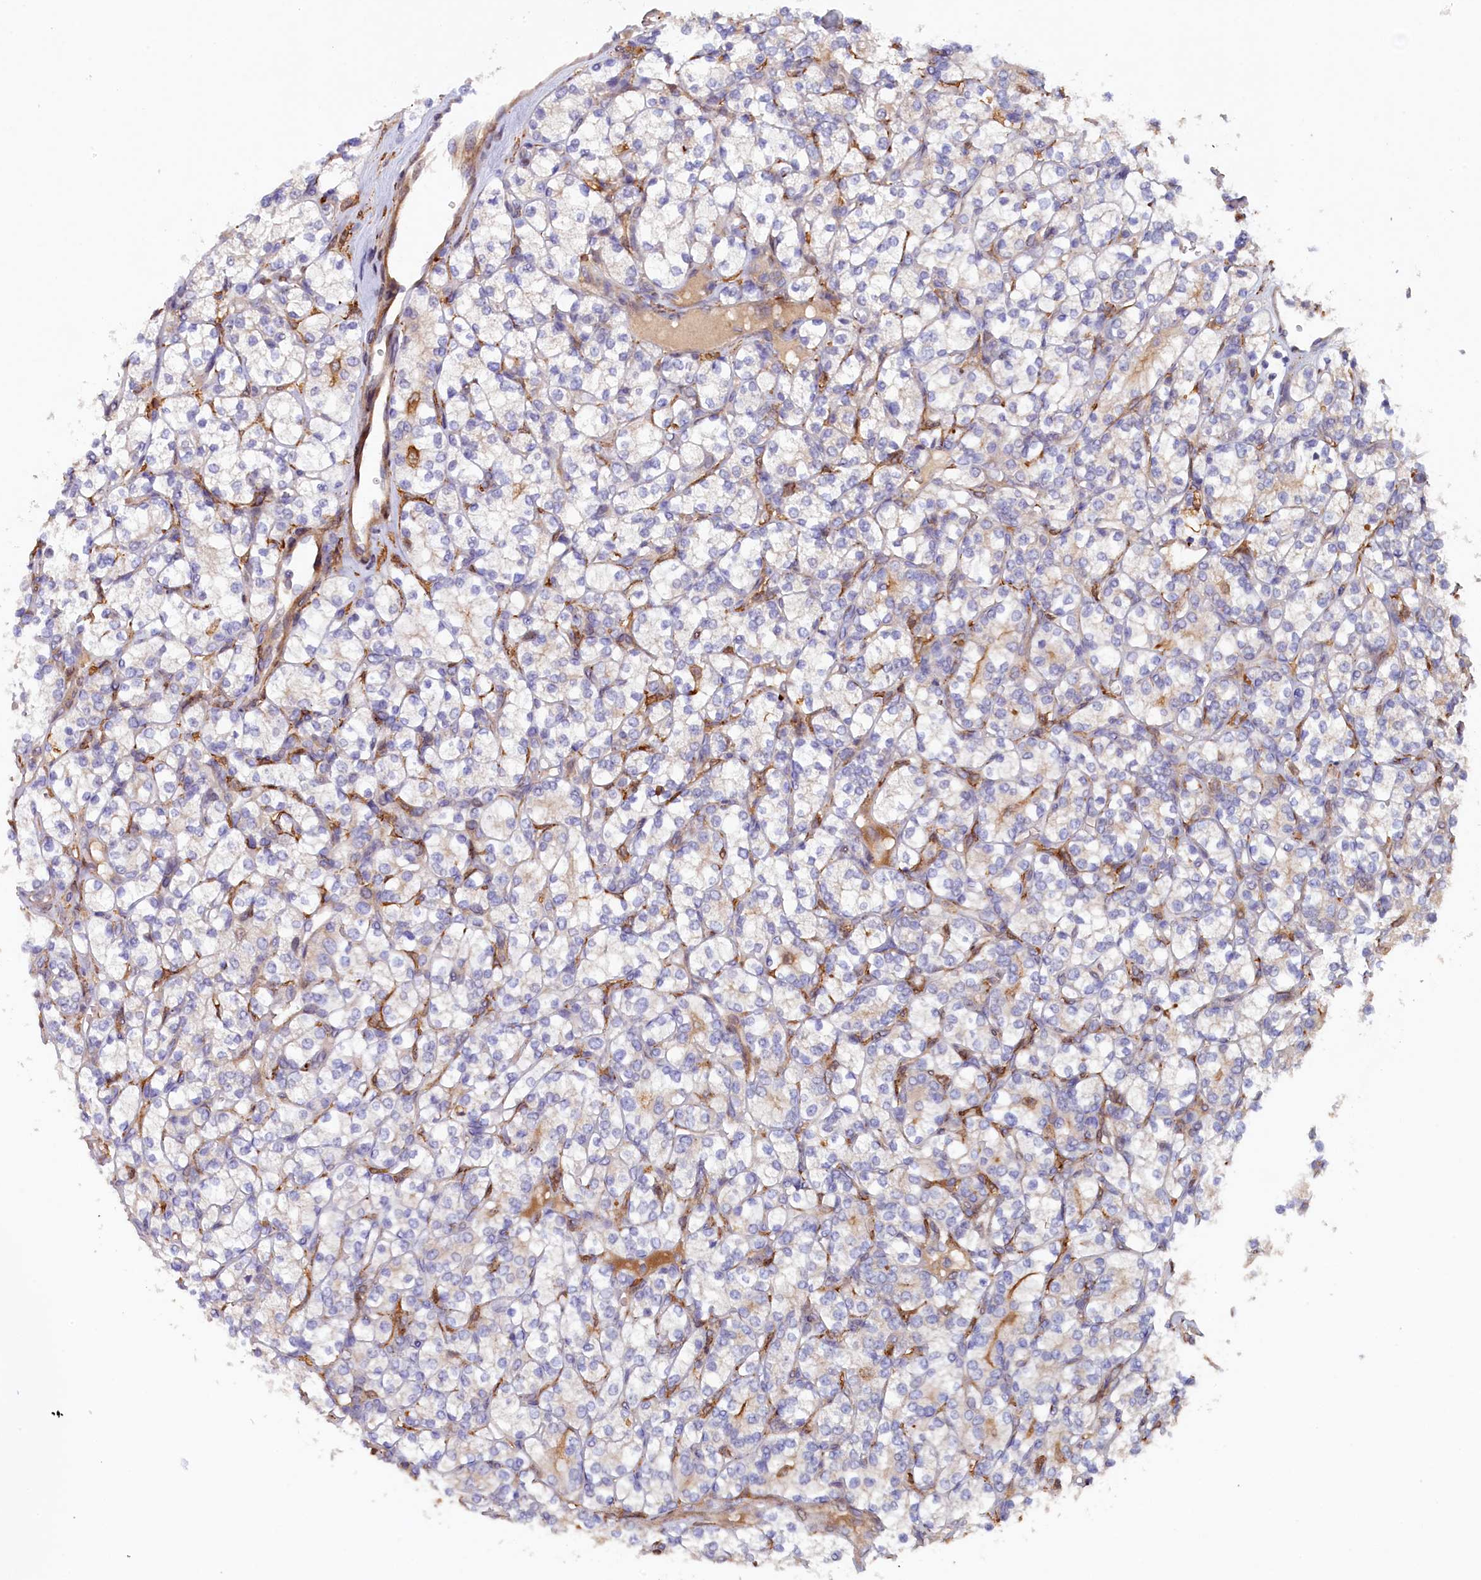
{"staining": {"intensity": "negative", "quantity": "none", "location": "none"}, "tissue": "renal cancer", "cell_type": "Tumor cells", "image_type": "cancer", "snomed": [{"axis": "morphology", "description": "Adenocarcinoma, NOS"}, {"axis": "topography", "description": "Kidney"}], "caption": "The micrograph demonstrates no staining of tumor cells in renal adenocarcinoma.", "gene": "FERMT1", "patient": {"sex": "male", "age": 77}}